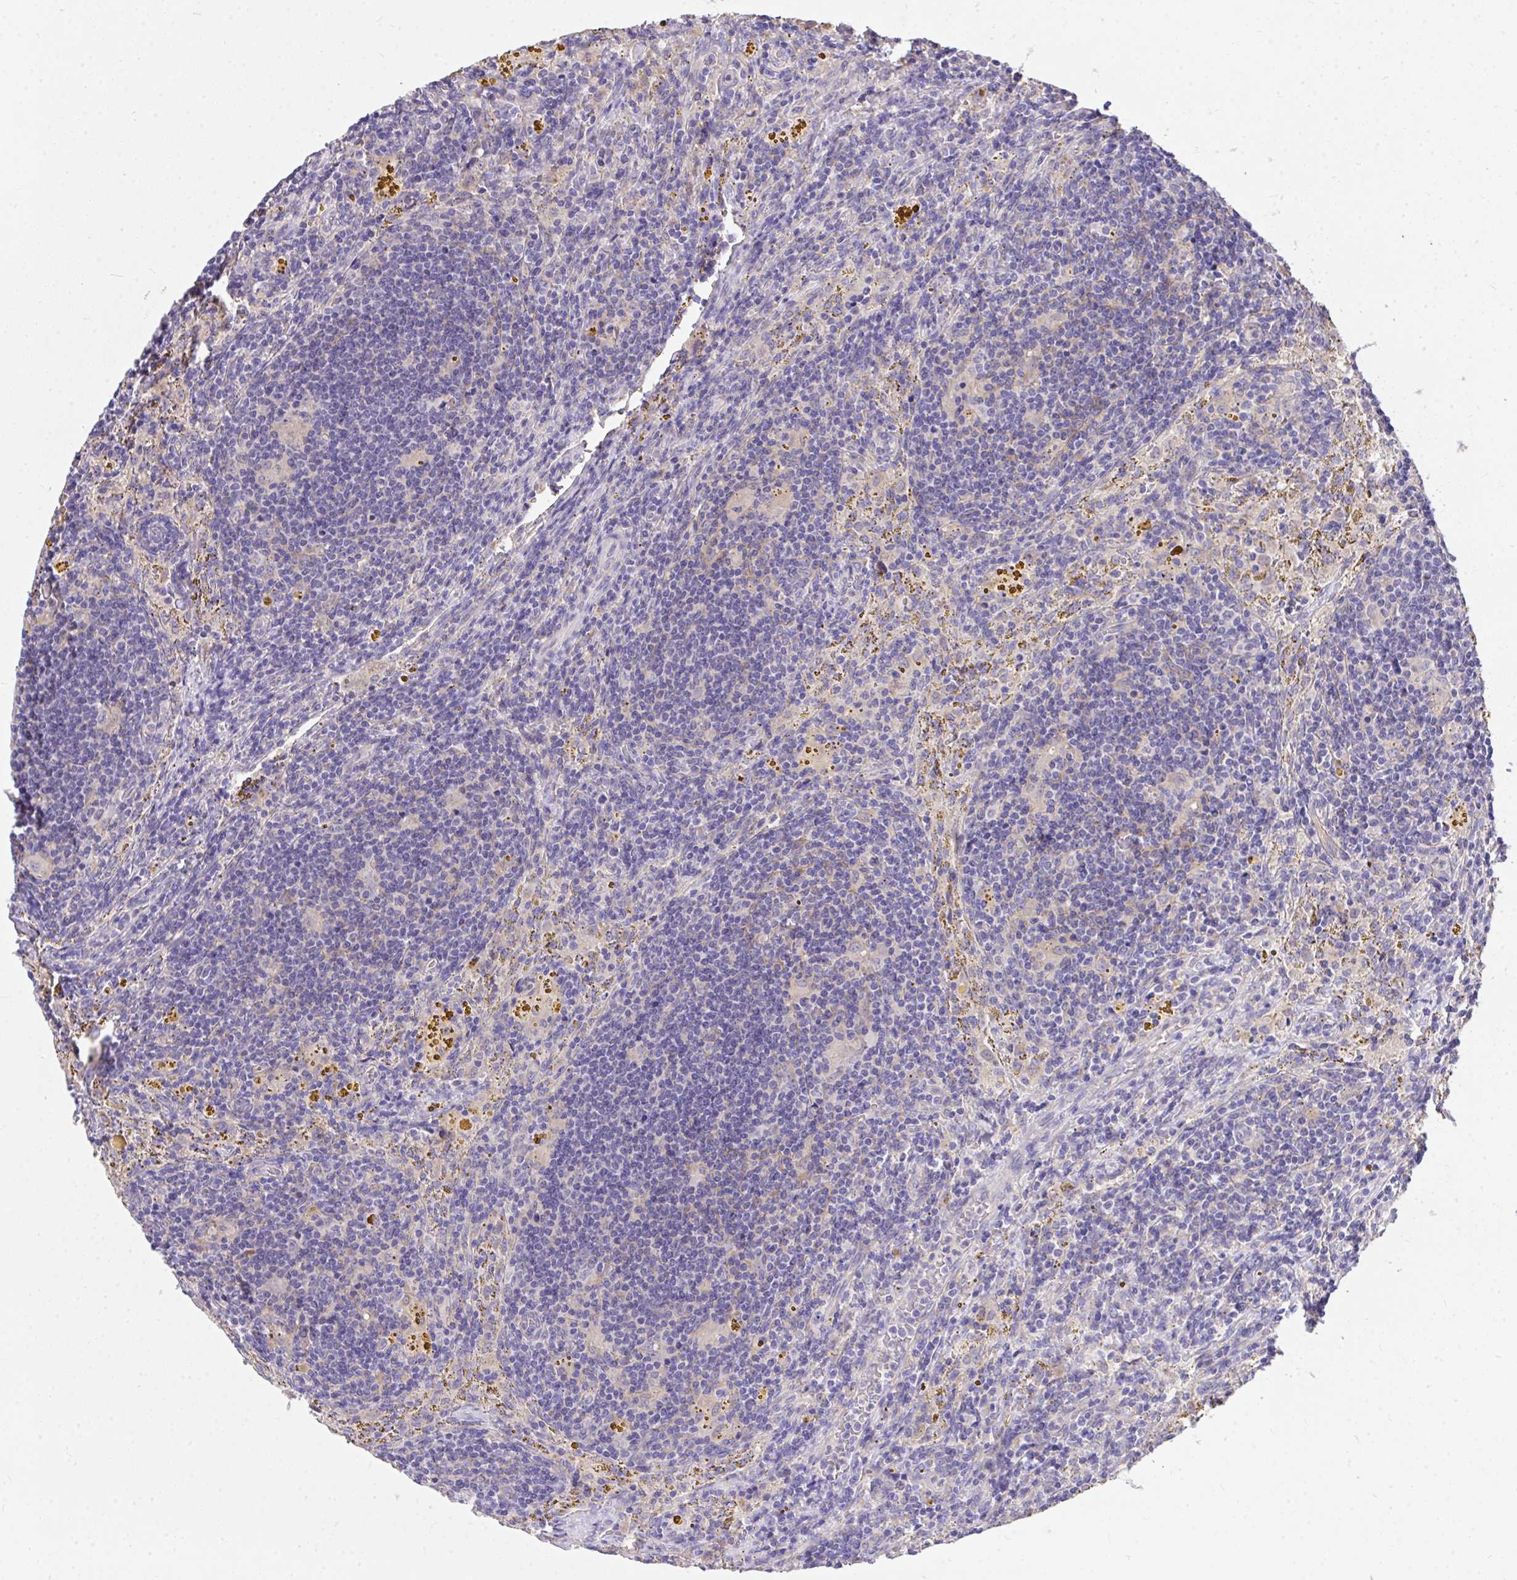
{"staining": {"intensity": "negative", "quantity": "none", "location": "none"}, "tissue": "lymphoma", "cell_type": "Tumor cells", "image_type": "cancer", "snomed": [{"axis": "morphology", "description": "Malignant lymphoma, non-Hodgkin's type, Low grade"}, {"axis": "topography", "description": "Spleen"}], "caption": "This is an immunohistochemistry photomicrograph of lymphoma. There is no expression in tumor cells.", "gene": "MPC2", "patient": {"sex": "female", "age": 70}}